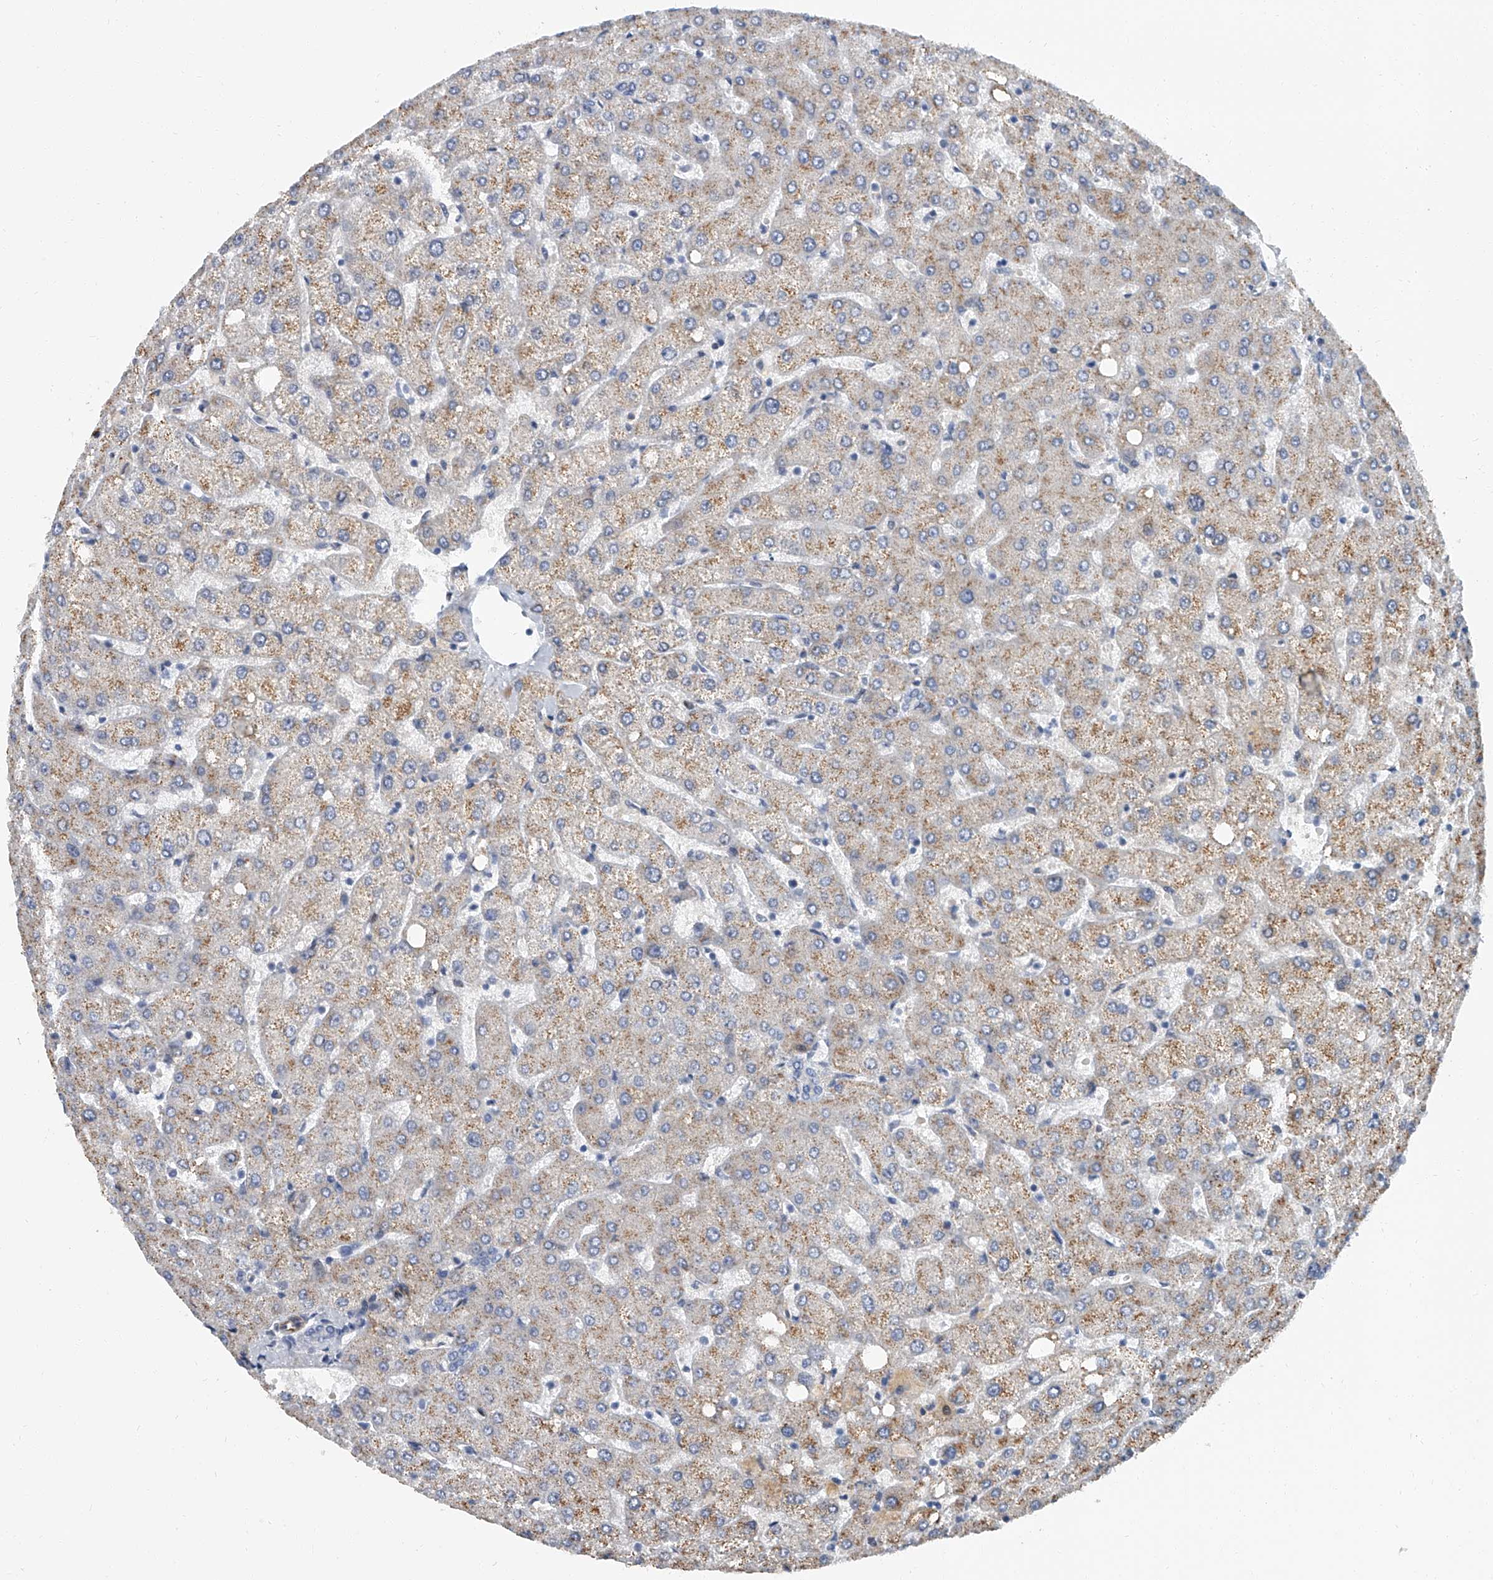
{"staining": {"intensity": "negative", "quantity": "none", "location": "none"}, "tissue": "liver", "cell_type": "Cholangiocytes", "image_type": "normal", "snomed": [{"axis": "morphology", "description": "Normal tissue, NOS"}, {"axis": "topography", "description": "Liver"}], "caption": "Immunohistochemistry of benign liver shows no staining in cholangiocytes. The staining was performed using DAB to visualize the protein expression in brown, while the nuclei were stained in blue with hematoxylin (Magnification: 20x).", "gene": "KIRREL1", "patient": {"sex": "female", "age": 54}}